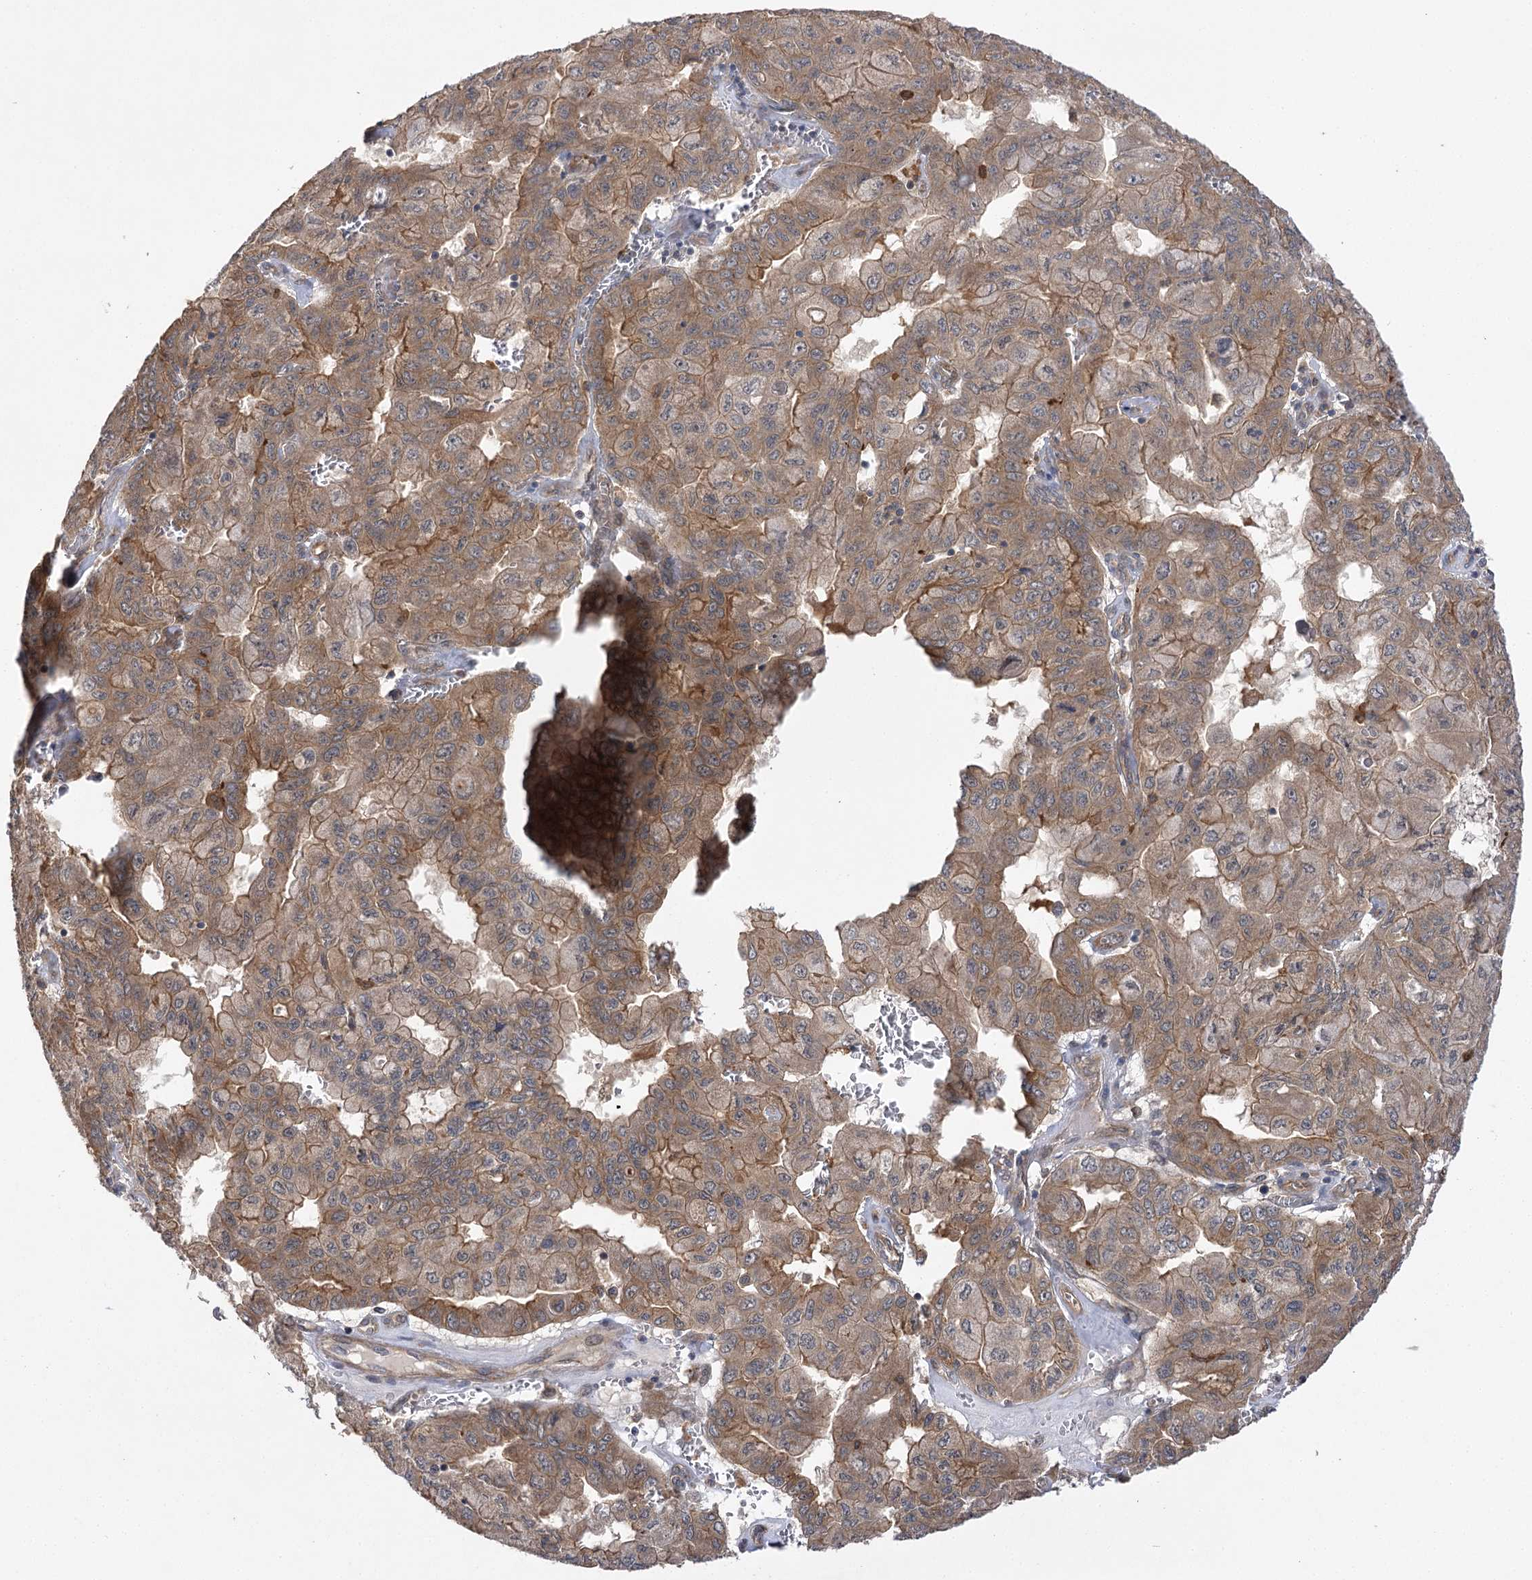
{"staining": {"intensity": "moderate", "quantity": ">75%", "location": "cytoplasmic/membranous"}, "tissue": "pancreatic cancer", "cell_type": "Tumor cells", "image_type": "cancer", "snomed": [{"axis": "morphology", "description": "Adenocarcinoma, NOS"}, {"axis": "topography", "description": "Pancreas"}], "caption": "Pancreatic cancer stained with immunohistochemistry (IHC) demonstrates moderate cytoplasmic/membranous staining in about >75% of tumor cells.", "gene": "BCR", "patient": {"sex": "male", "age": 51}}